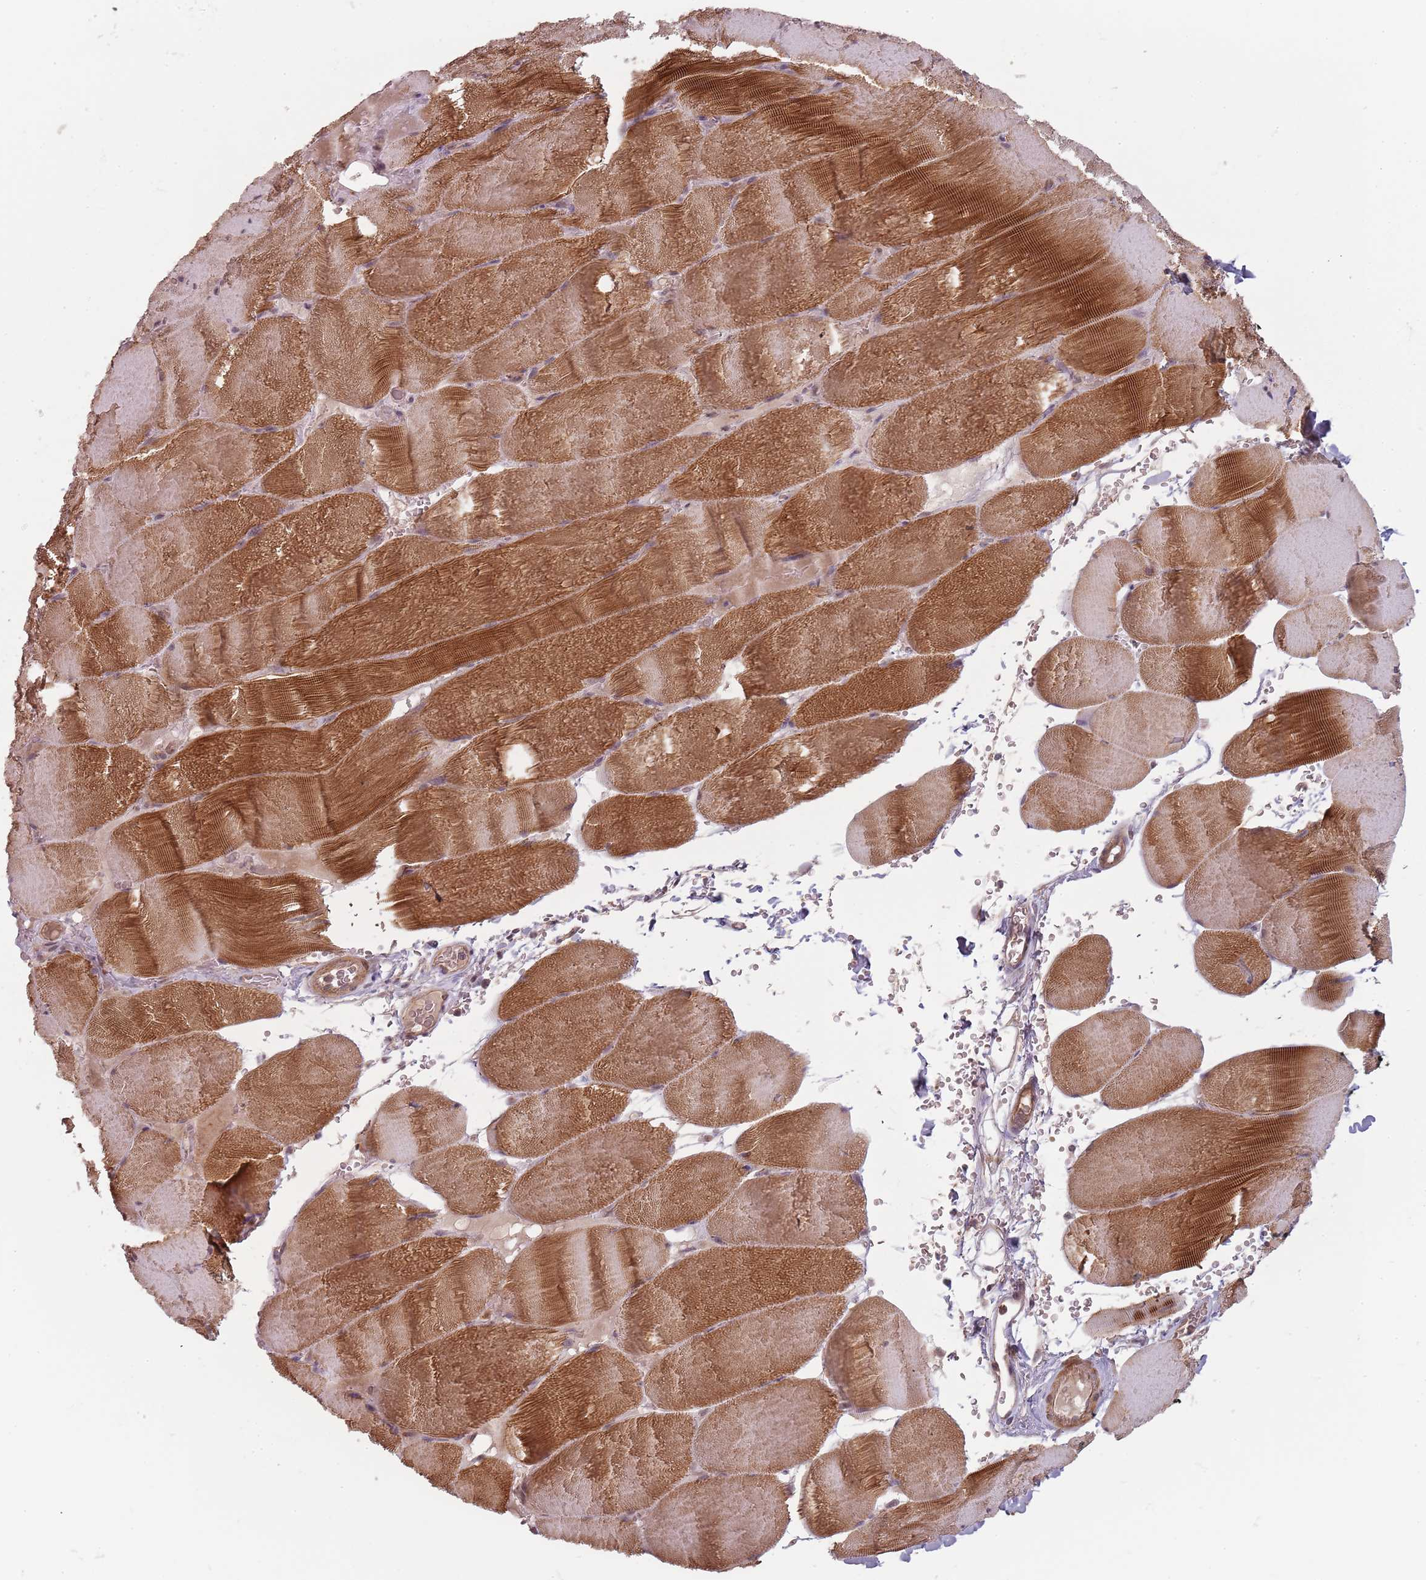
{"staining": {"intensity": "strong", "quantity": "25%-75%", "location": "cytoplasmic/membranous"}, "tissue": "skeletal muscle", "cell_type": "Myocytes", "image_type": "normal", "snomed": [{"axis": "morphology", "description": "Normal tissue, NOS"}, {"axis": "topography", "description": "Skeletal muscle"}, {"axis": "topography", "description": "Head-Neck"}], "caption": "A brown stain shows strong cytoplasmic/membranous positivity of a protein in myocytes of normal skeletal muscle. The staining is performed using DAB brown chromogen to label protein expression. The nuclei are counter-stained blue using hematoxylin.", "gene": "PPP1R14C", "patient": {"sex": "male", "age": 66}}